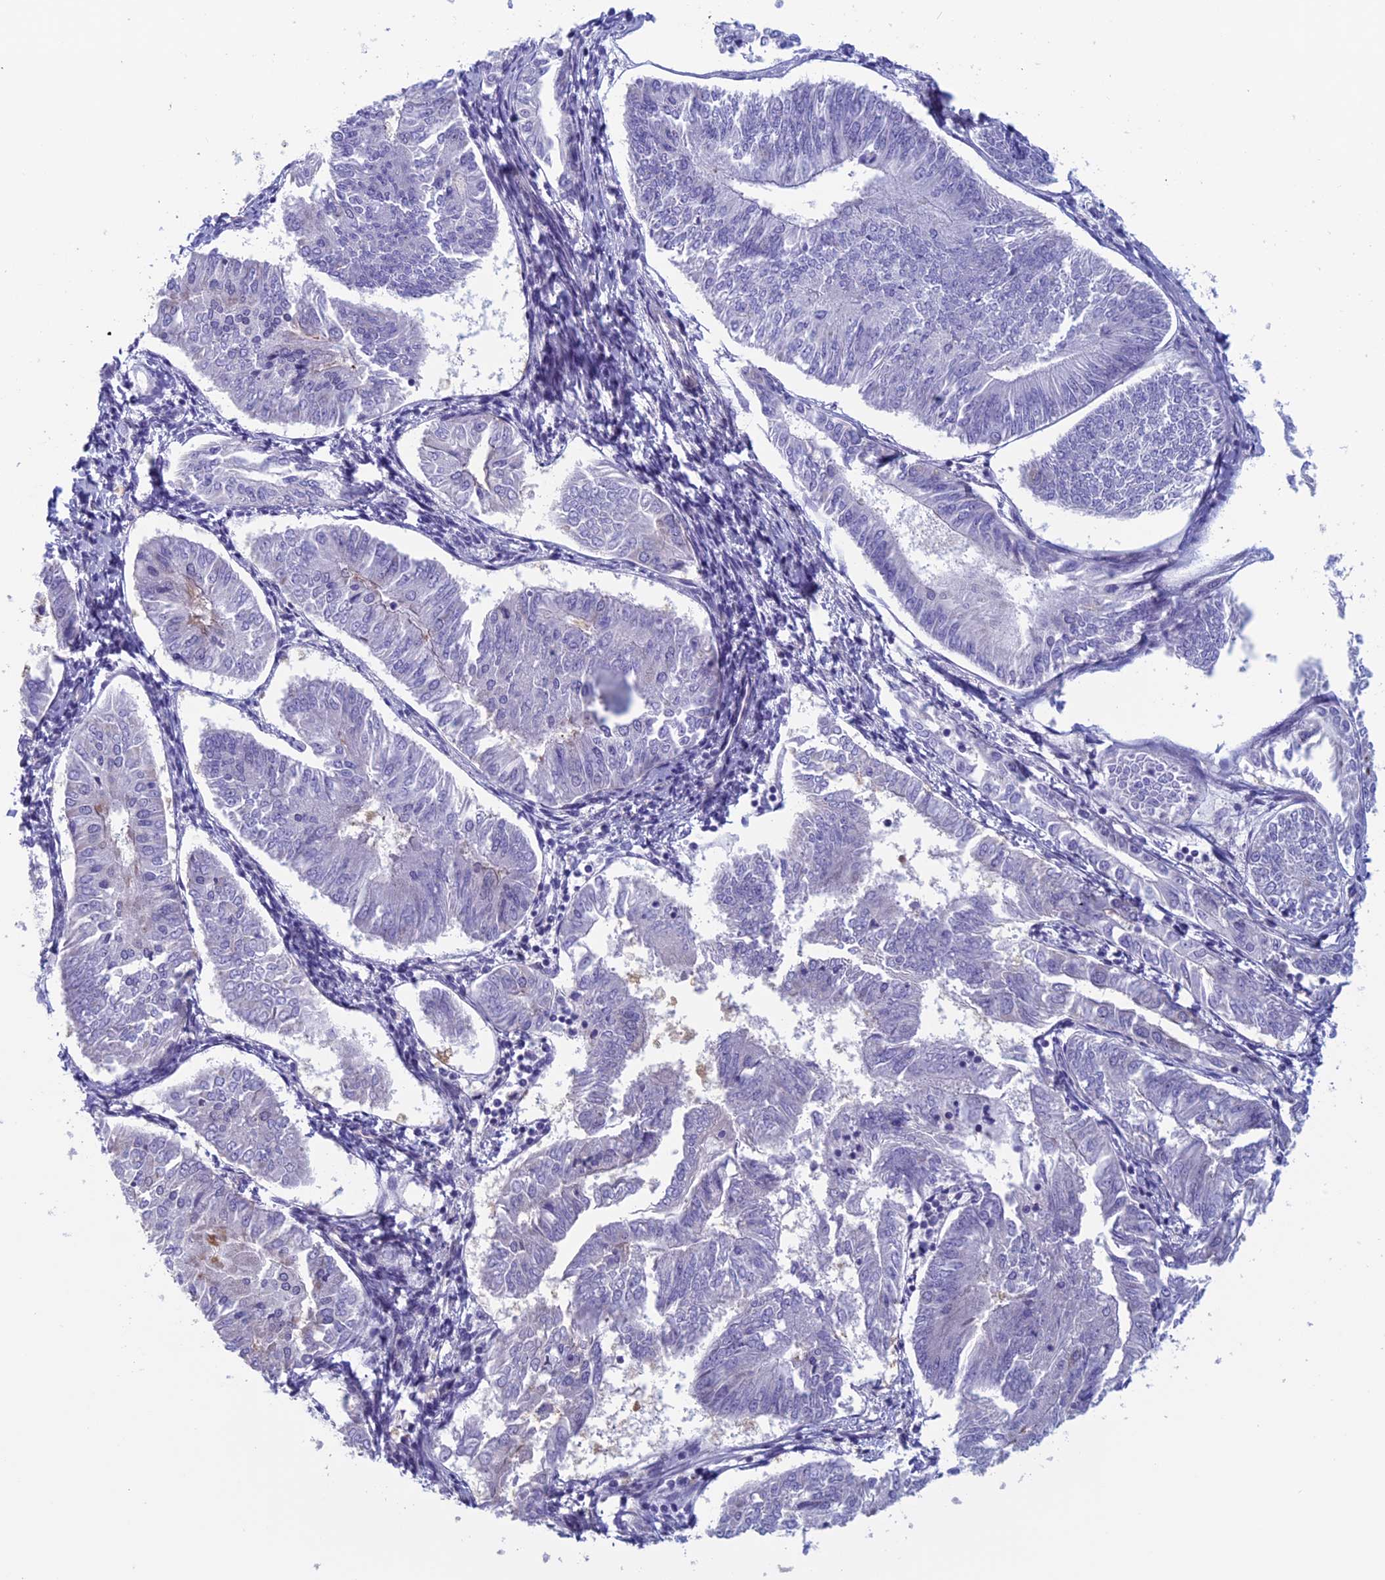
{"staining": {"intensity": "negative", "quantity": "none", "location": "none"}, "tissue": "endometrial cancer", "cell_type": "Tumor cells", "image_type": "cancer", "snomed": [{"axis": "morphology", "description": "Adenocarcinoma, NOS"}, {"axis": "topography", "description": "Endometrium"}], "caption": "Endometrial cancer (adenocarcinoma) was stained to show a protein in brown. There is no significant positivity in tumor cells.", "gene": "CNOT6L", "patient": {"sex": "female", "age": 58}}